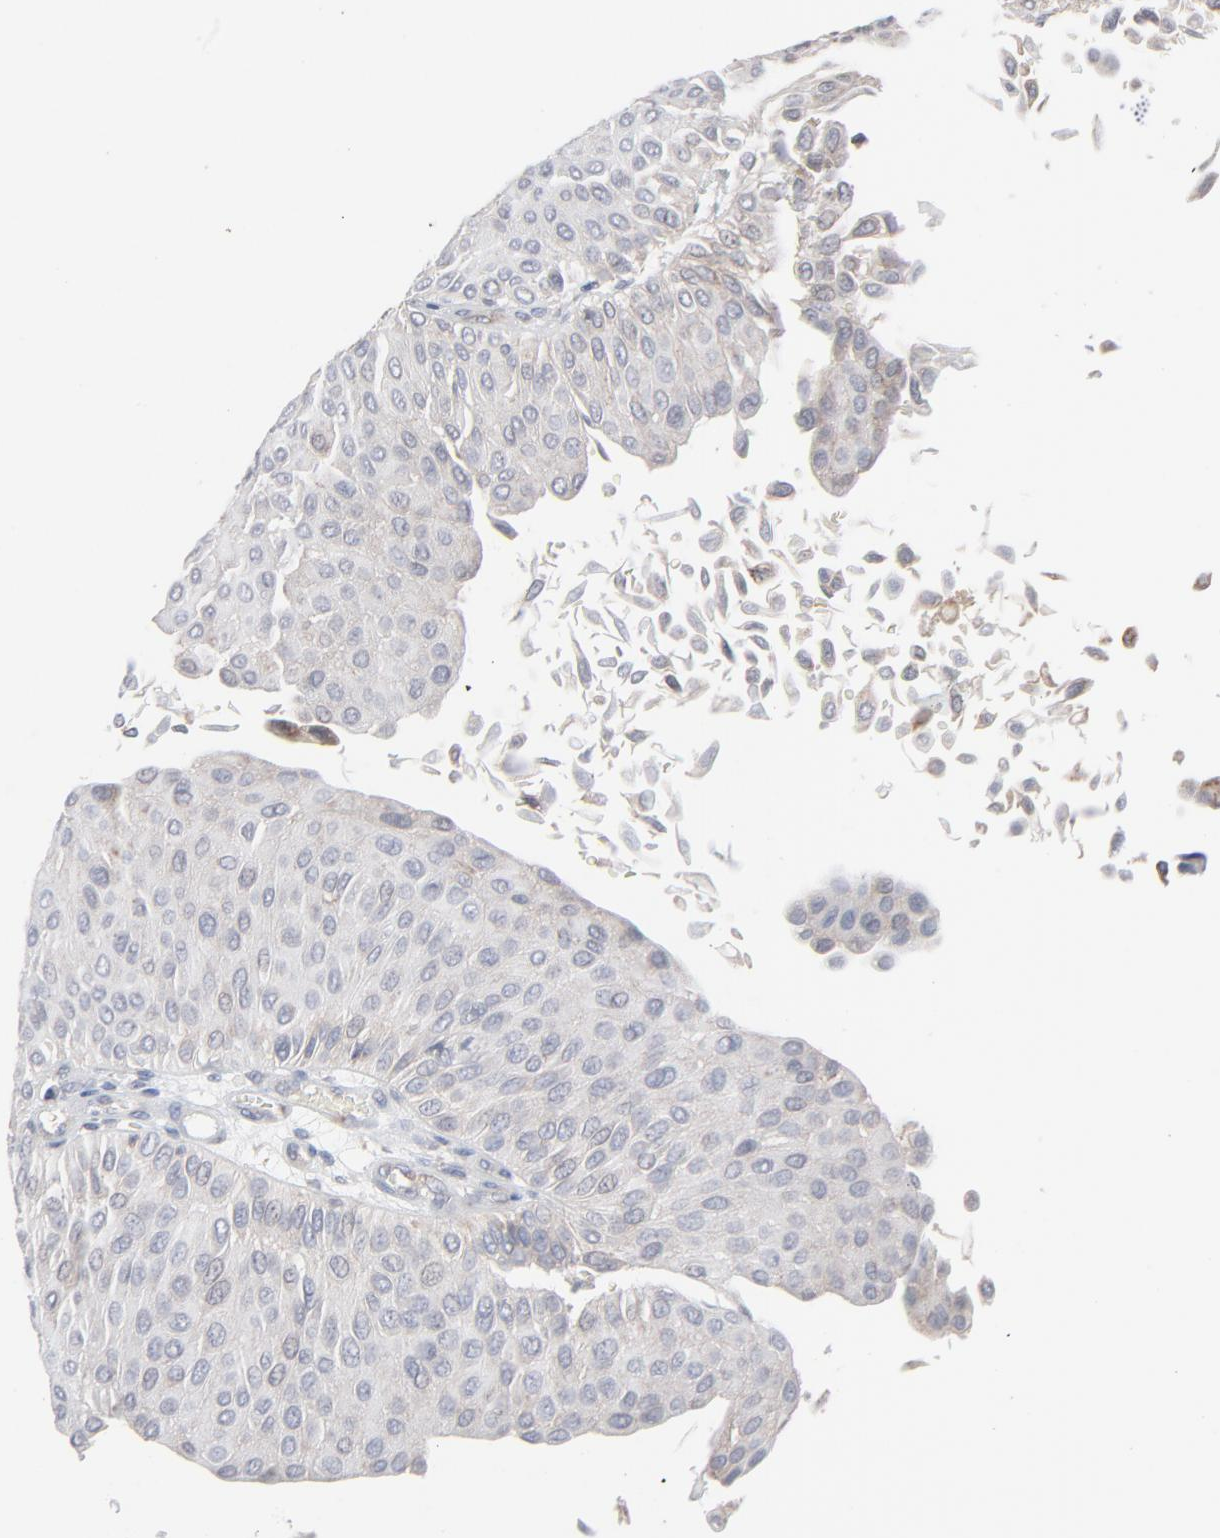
{"staining": {"intensity": "weak", "quantity": "25%-75%", "location": "cytoplasmic/membranous"}, "tissue": "urothelial cancer", "cell_type": "Tumor cells", "image_type": "cancer", "snomed": [{"axis": "morphology", "description": "Urothelial carcinoma, Low grade"}, {"axis": "topography", "description": "Urinary bladder"}], "caption": "Urothelial cancer stained with a protein marker shows weak staining in tumor cells.", "gene": "KDSR", "patient": {"sex": "male", "age": 64}}